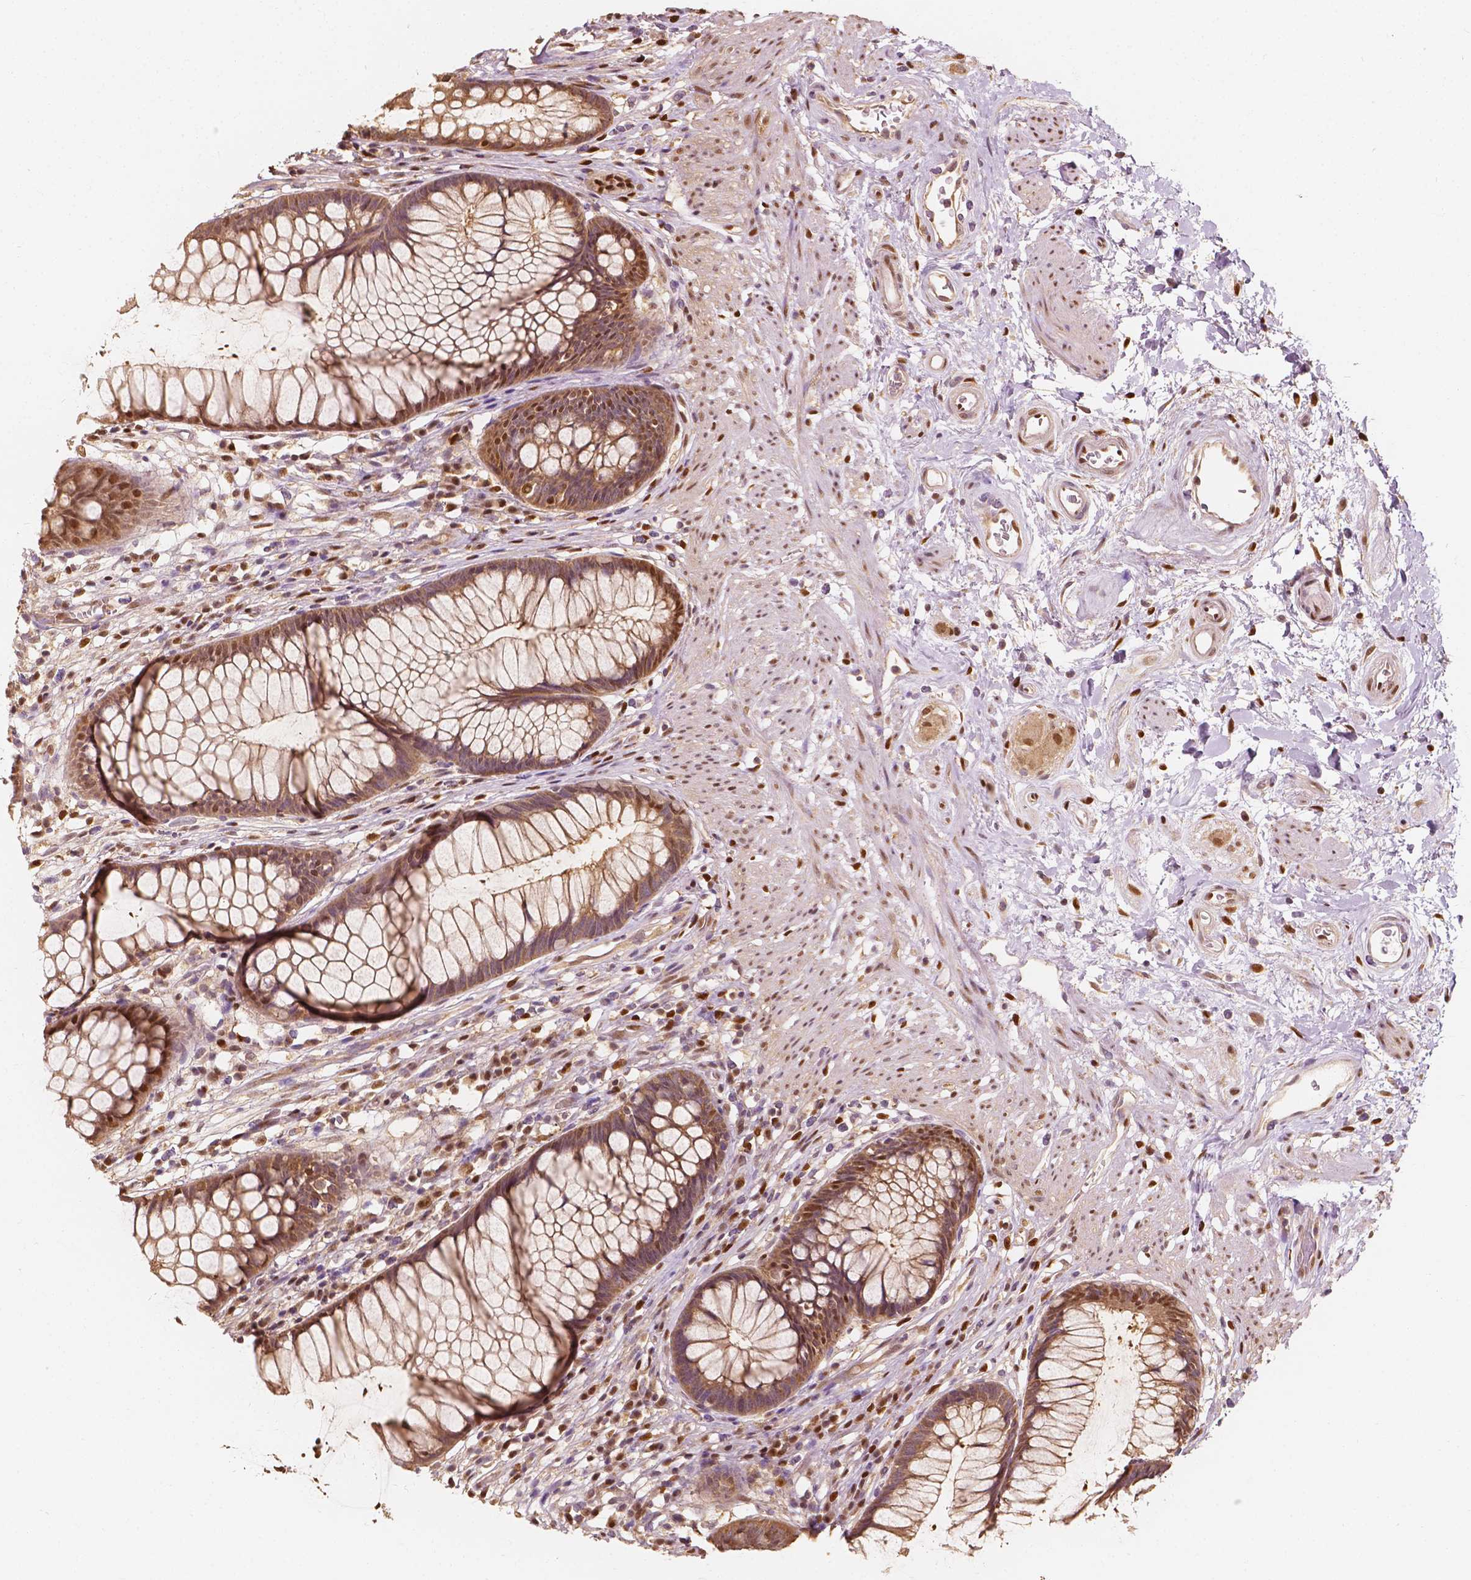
{"staining": {"intensity": "moderate", "quantity": ">75%", "location": "cytoplasmic/membranous,nuclear"}, "tissue": "rectum", "cell_type": "Glandular cells", "image_type": "normal", "snomed": [{"axis": "morphology", "description": "Normal tissue, NOS"}, {"axis": "topography", "description": "Smooth muscle"}, {"axis": "topography", "description": "Rectum"}], "caption": "Rectum stained with immunohistochemistry demonstrates moderate cytoplasmic/membranous,nuclear staining in about >75% of glandular cells. Ihc stains the protein of interest in brown and the nuclei are stained blue.", "gene": "TBC1D17", "patient": {"sex": "male", "age": 53}}